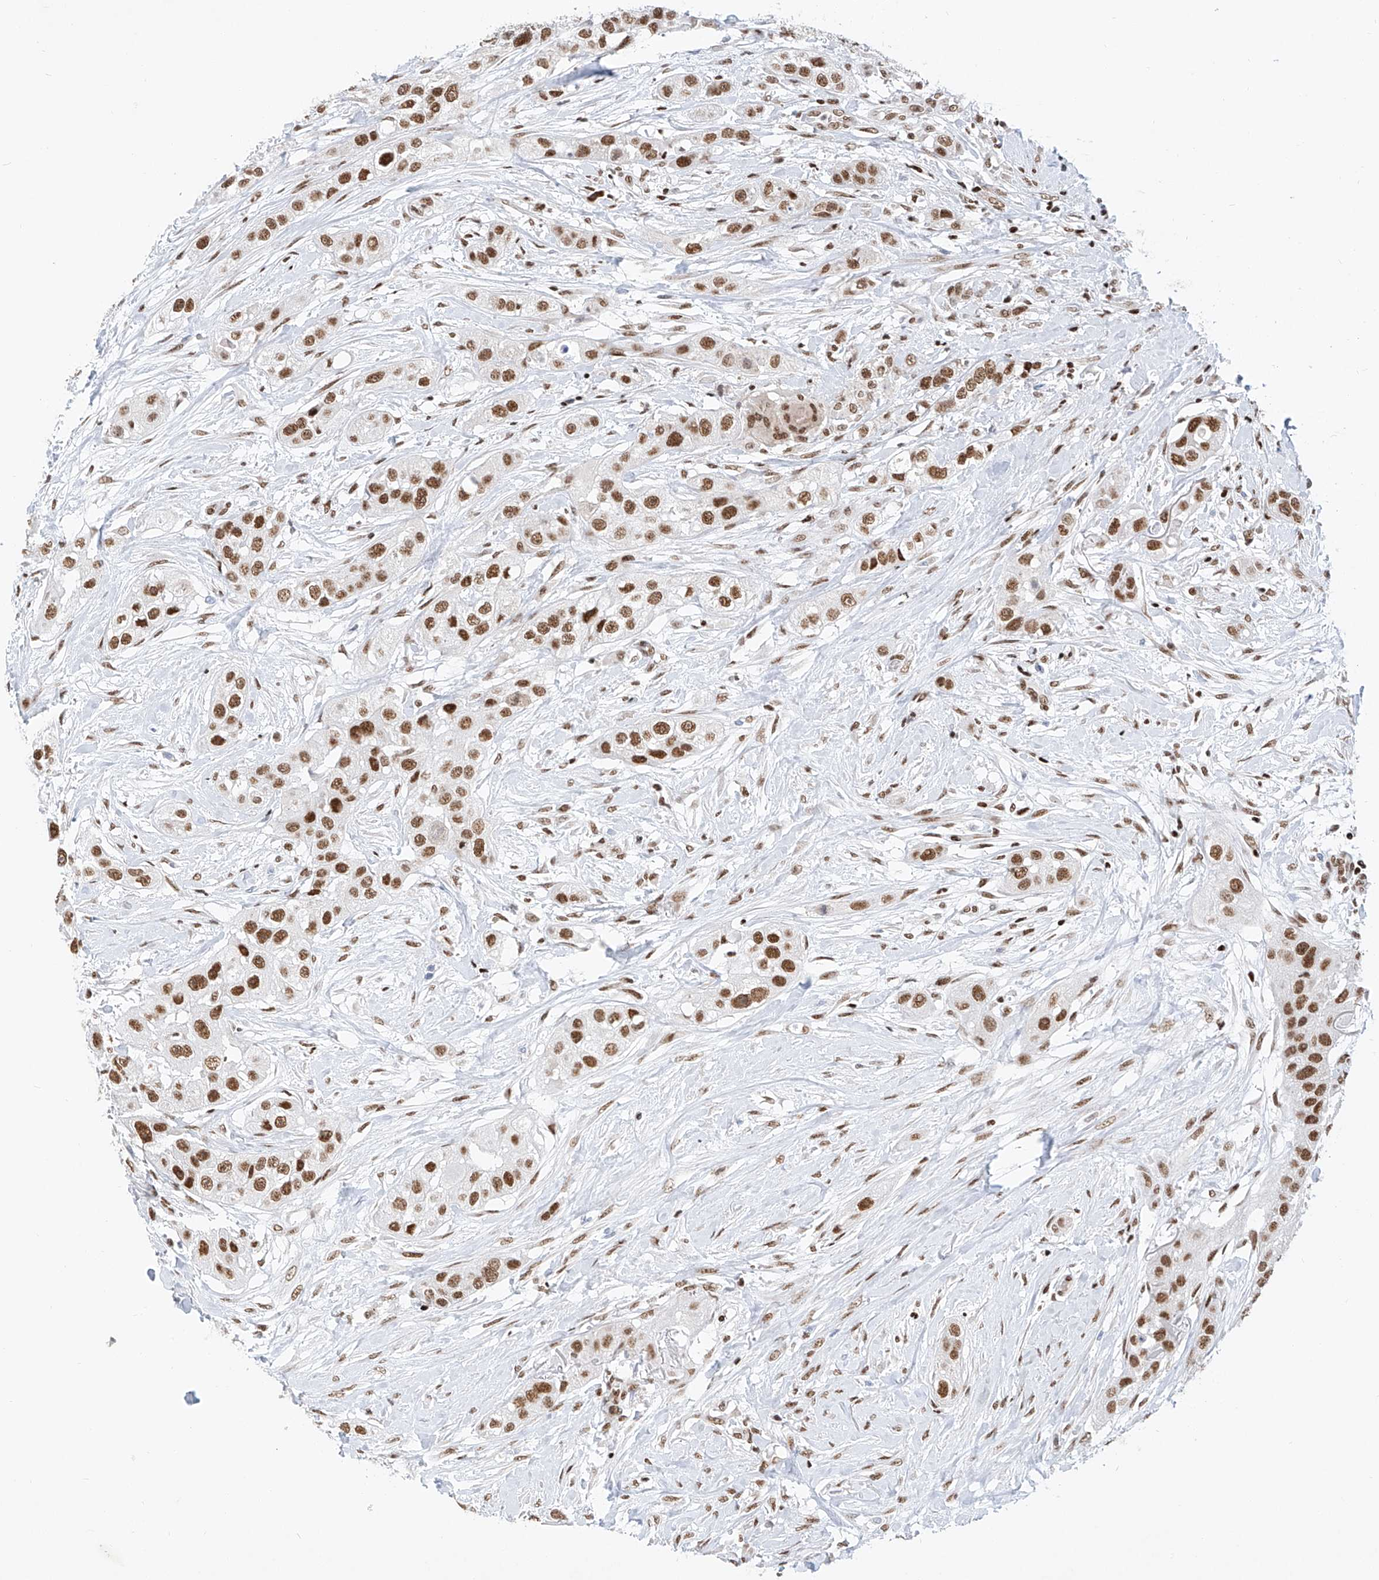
{"staining": {"intensity": "moderate", "quantity": ">75%", "location": "nuclear"}, "tissue": "head and neck cancer", "cell_type": "Tumor cells", "image_type": "cancer", "snomed": [{"axis": "morphology", "description": "Normal tissue, NOS"}, {"axis": "morphology", "description": "Squamous cell carcinoma, NOS"}, {"axis": "topography", "description": "Skeletal muscle"}, {"axis": "topography", "description": "Head-Neck"}], "caption": "The micrograph displays staining of head and neck cancer (squamous cell carcinoma), revealing moderate nuclear protein positivity (brown color) within tumor cells. The staining is performed using DAB (3,3'-diaminobenzidine) brown chromogen to label protein expression. The nuclei are counter-stained blue using hematoxylin.", "gene": "TAF4", "patient": {"sex": "male", "age": 51}}